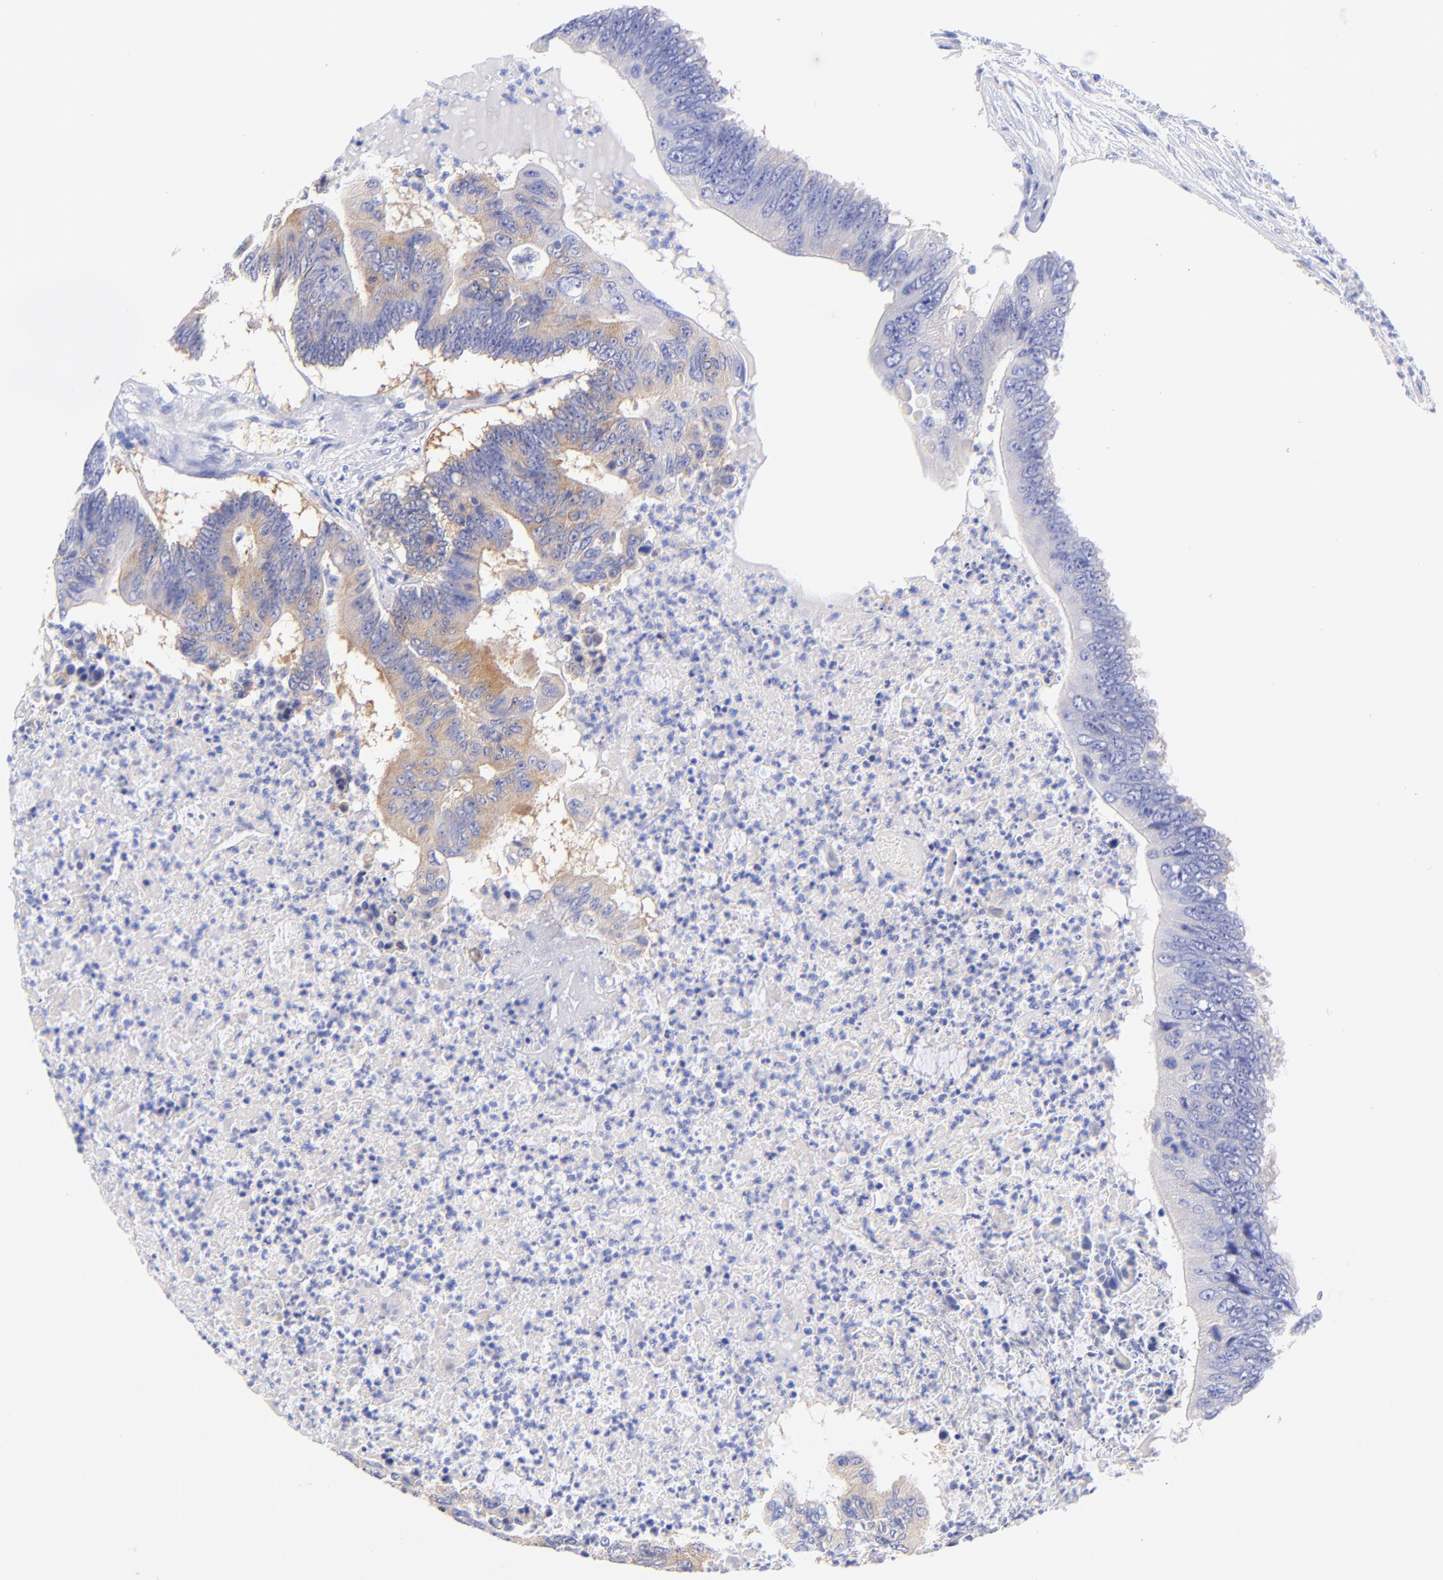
{"staining": {"intensity": "moderate", "quantity": ">75%", "location": "cytoplasmic/membranous"}, "tissue": "colorectal cancer", "cell_type": "Tumor cells", "image_type": "cancer", "snomed": [{"axis": "morphology", "description": "Adenocarcinoma, NOS"}, {"axis": "topography", "description": "Colon"}], "caption": "A high-resolution histopathology image shows IHC staining of colorectal cancer (adenocarcinoma), which shows moderate cytoplasmic/membranous staining in approximately >75% of tumor cells. The staining was performed using DAB (3,3'-diaminobenzidine) to visualize the protein expression in brown, while the nuclei were stained in blue with hematoxylin (Magnification: 20x).", "gene": "GPHN", "patient": {"sex": "male", "age": 65}}